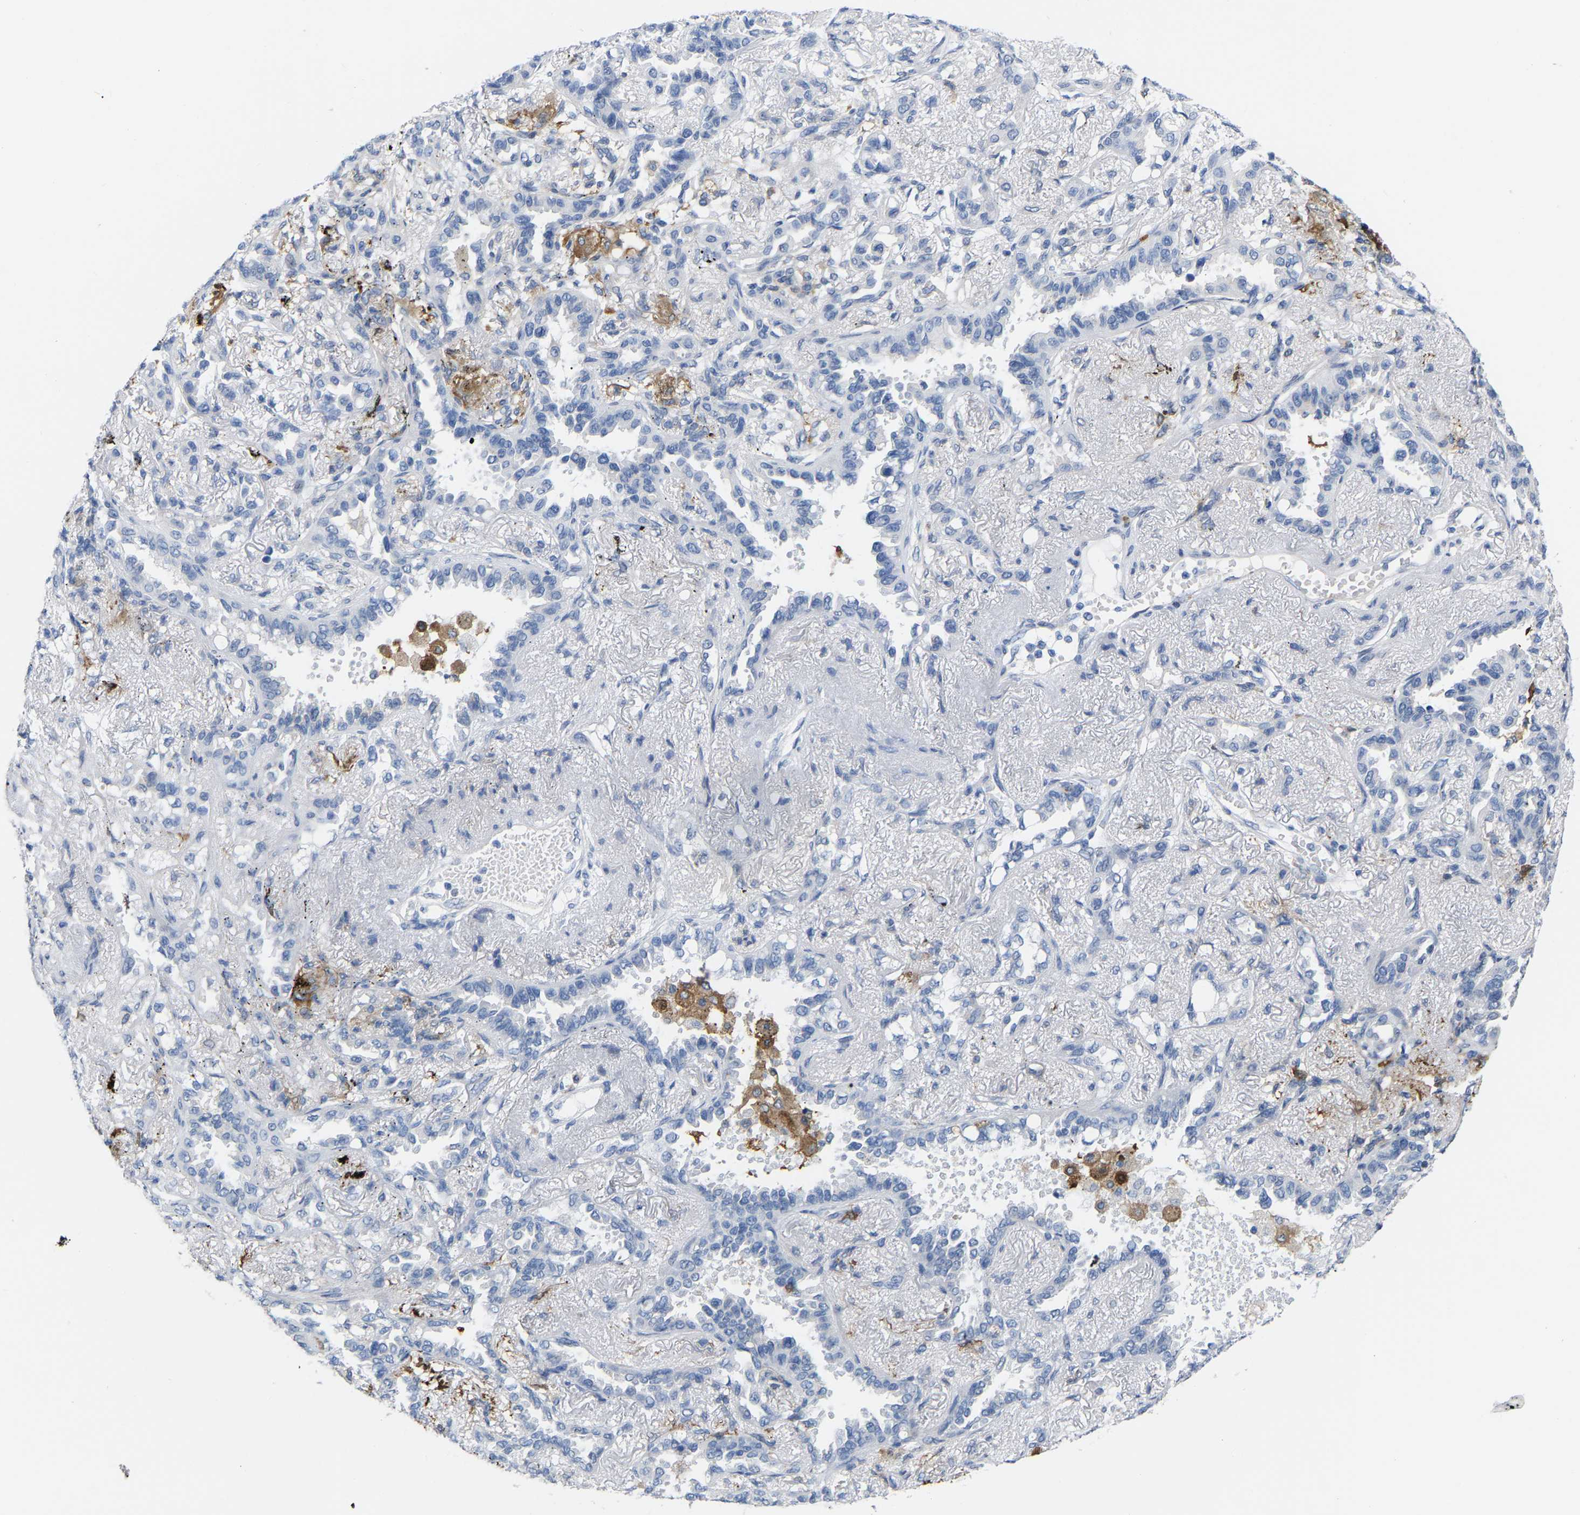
{"staining": {"intensity": "negative", "quantity": "none", "location": "none"}, "tissue": "lung cancer", "cell_type": "Tumor cells", "image_type": "cancer", "snomed": [{"axis": "morphology", "description": "Adenocarcinoma, NOS"}, {"axis": "topography", "description": "Lung"}], "caption": "High magnification brightfield microscopy of lung adenocarcinoma stained with DAB (3,3'-diaminobenzidine) (brown) and counterstained with hematoxylin (blue): tumor cells show no significant staining.", "gene": "ABTB2", "patient": {"sex": "male", "age": 59}}